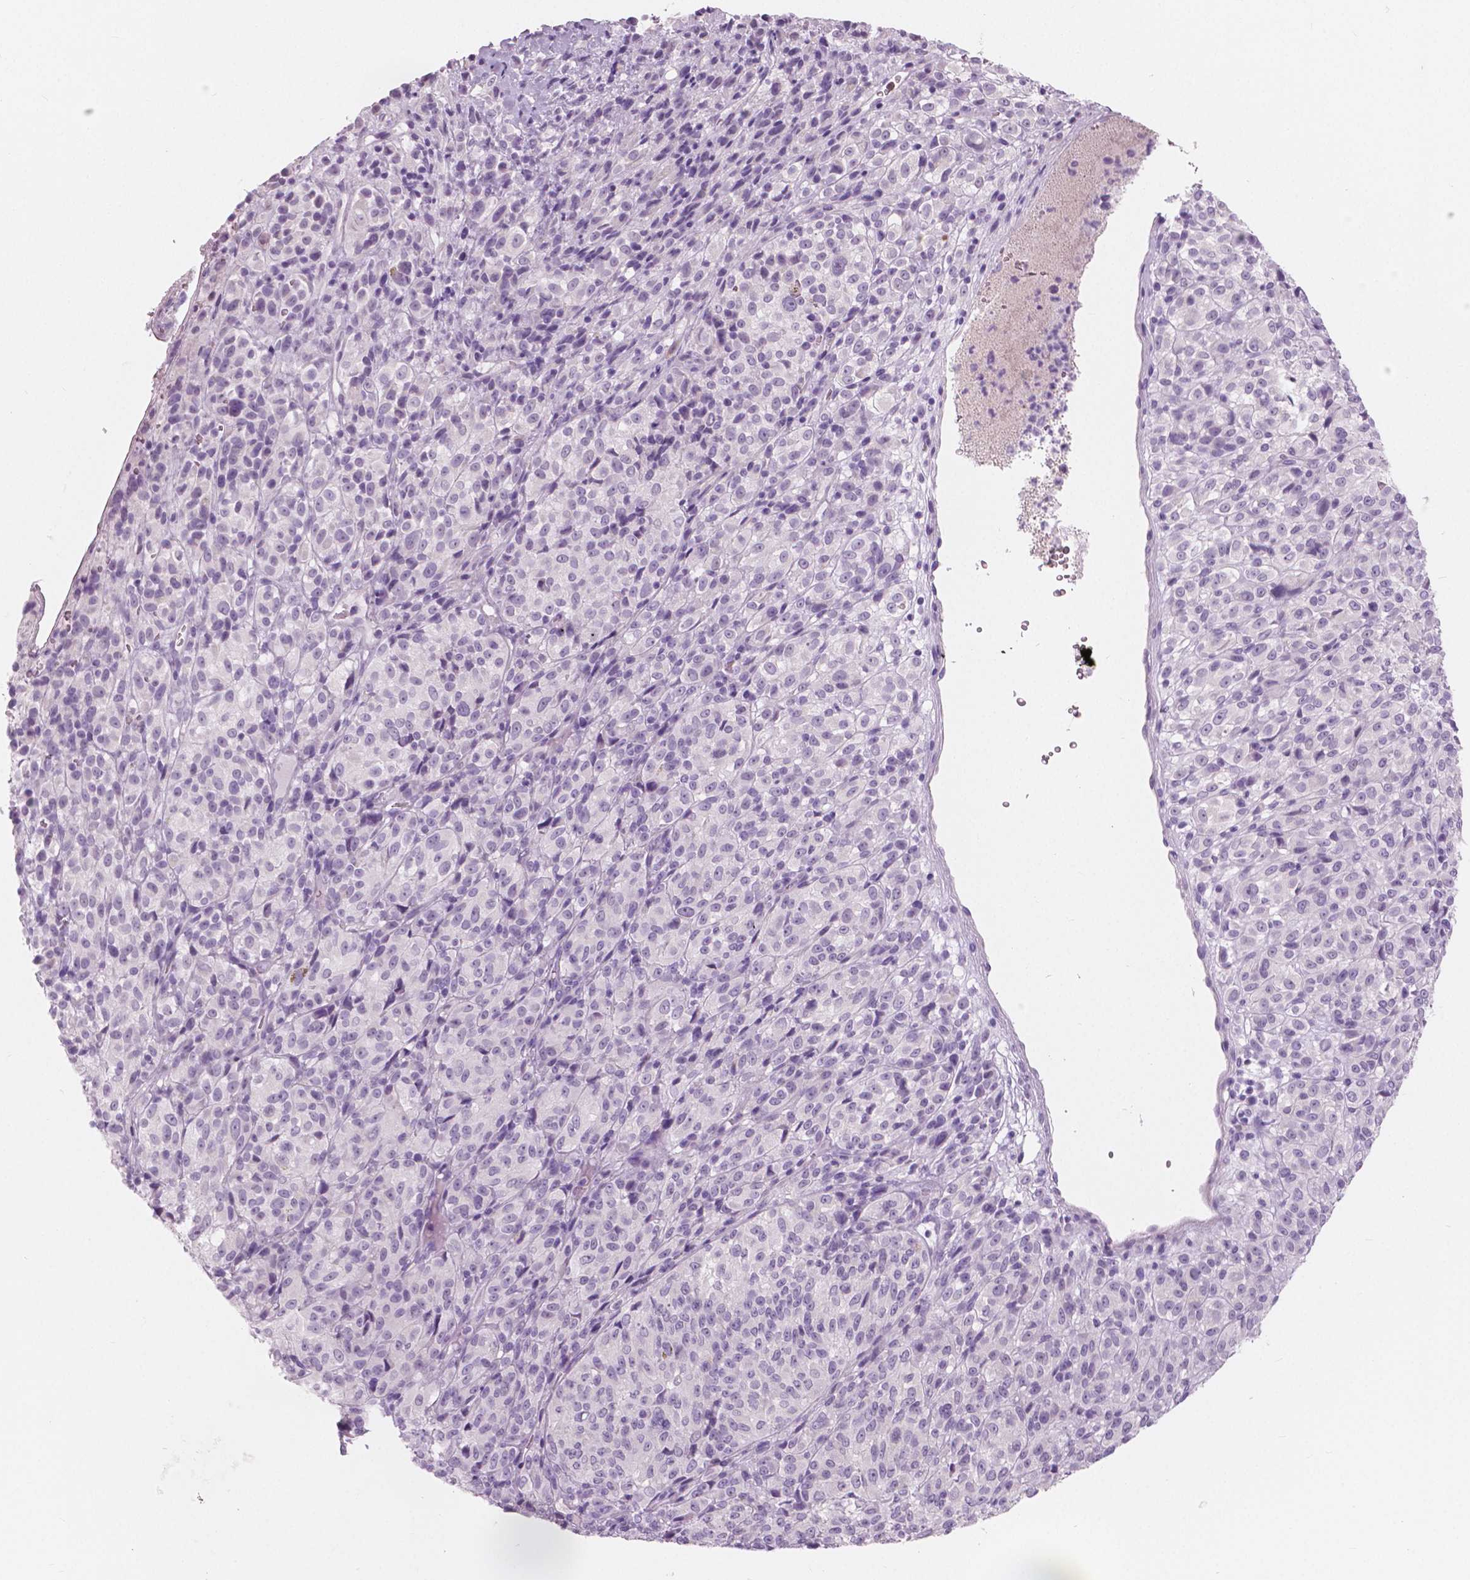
{"staining": {"intensity": "negative", "quantity": "none", "location": "none"}, "tissue": "melanoma", "cell_type": "Tumor cells", "image_type": "cancer", "snomed": [{"axis": "morphology", "description": "Malignant melanoma, Metastatic site"}, {"axis": "topography", "description": "Brain"}], "caption": "Malignant melanoma (metastatic site) was stained to show a protein in brown. There is no significant staining in tumor cells.", "gene": "A4GNT", "patient": {"sex": "female", "age": 56}}